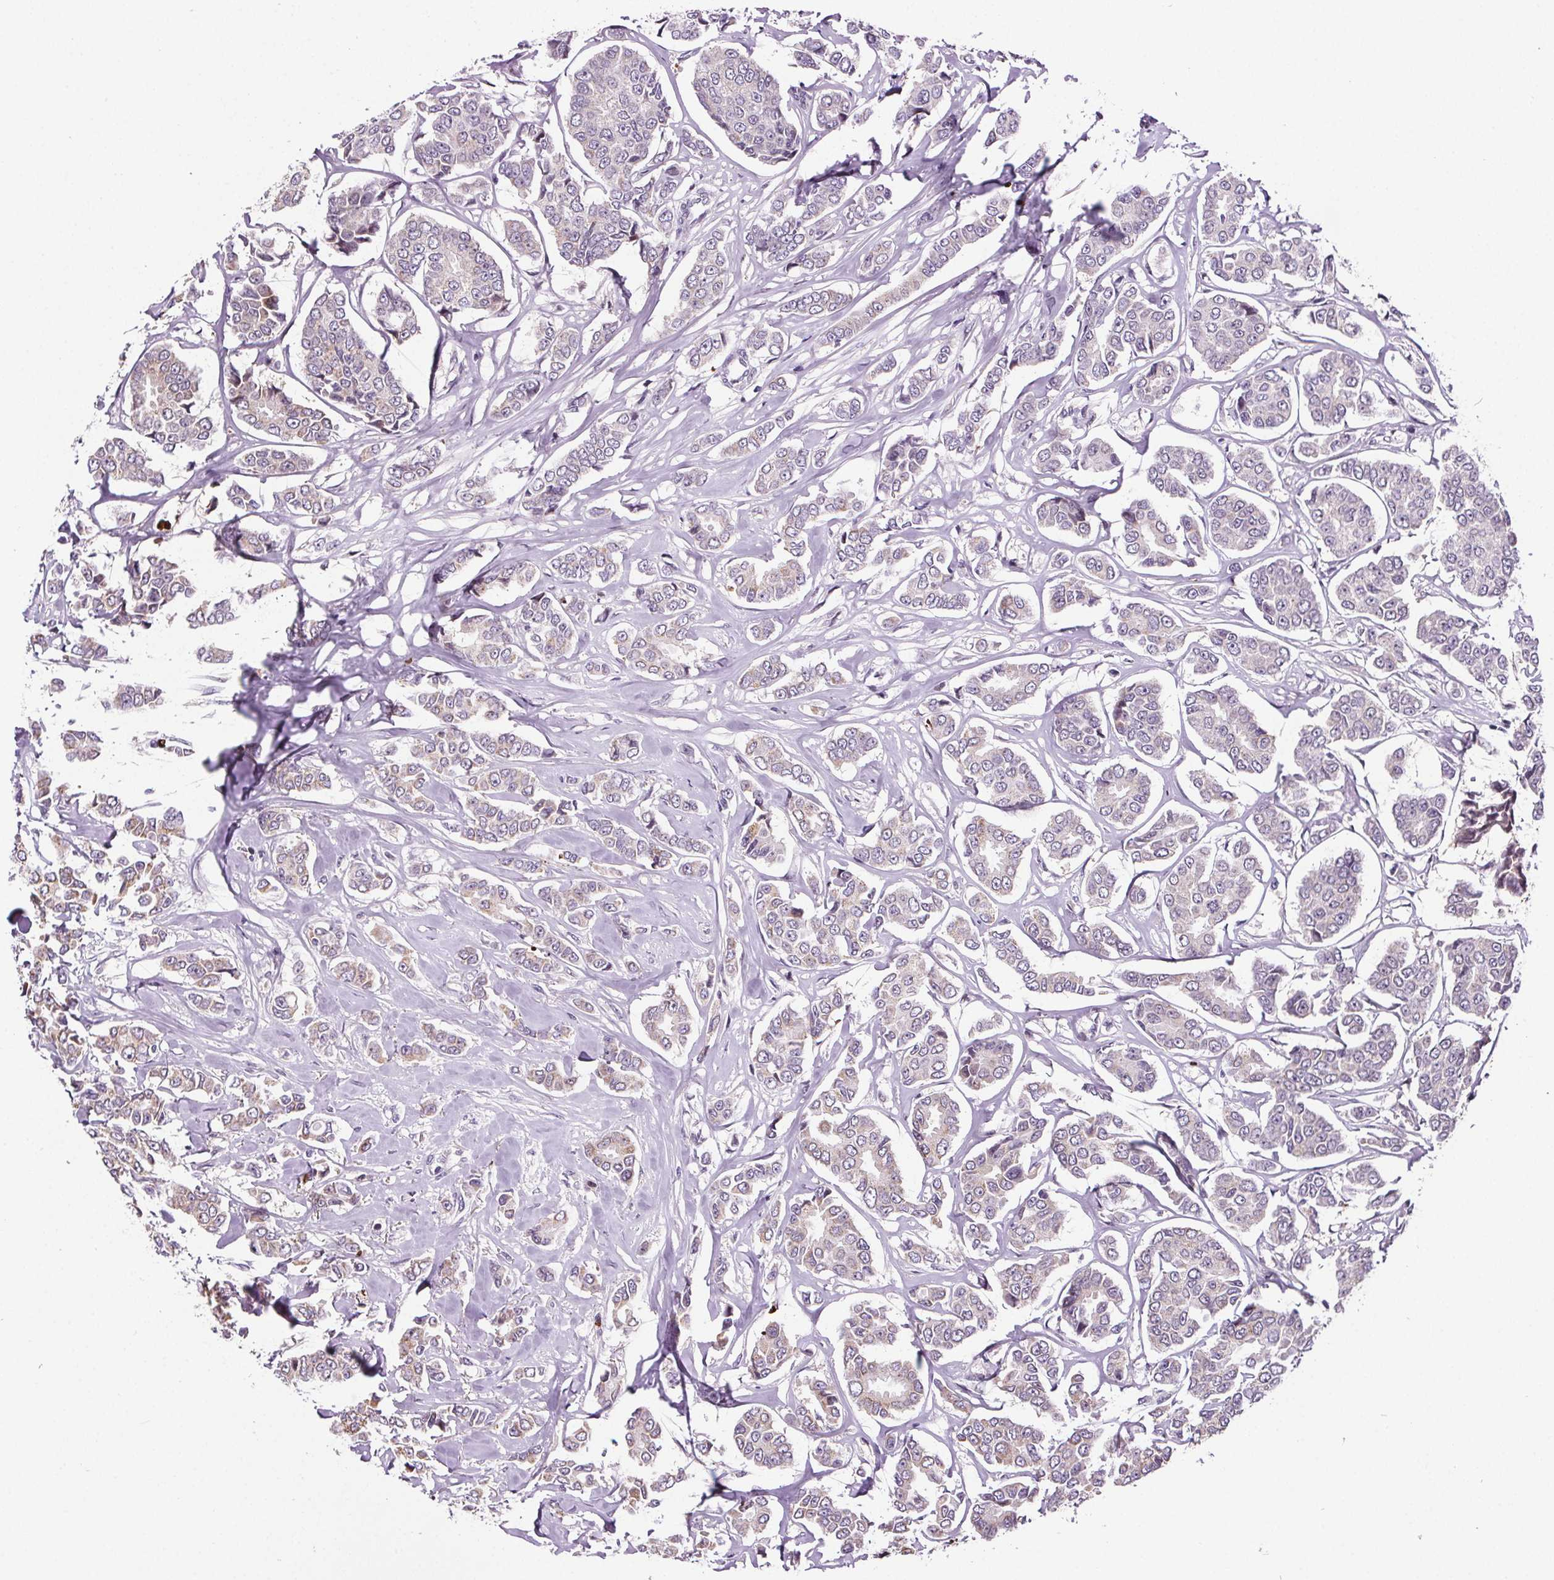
{"staining": {"intensity": "weak", "quantity": "<25%", "location": "cytoplasmic/membranous"}, "tissue": "breast cancer", "cell_type": "Tumor cells", "image_type": "cancer", "snomed": [{"axis": "morphology", "description": "Duct carcinoma"}, {"axis": "topography", "description": "Breast"}], "caption": "This is an IHC histopathology image of human breast cancer (intraductal carcinoma). There is no staining in tumor cells.", "gene": "SUCLA2", "patient": {"sex": "female", "age": 94}}